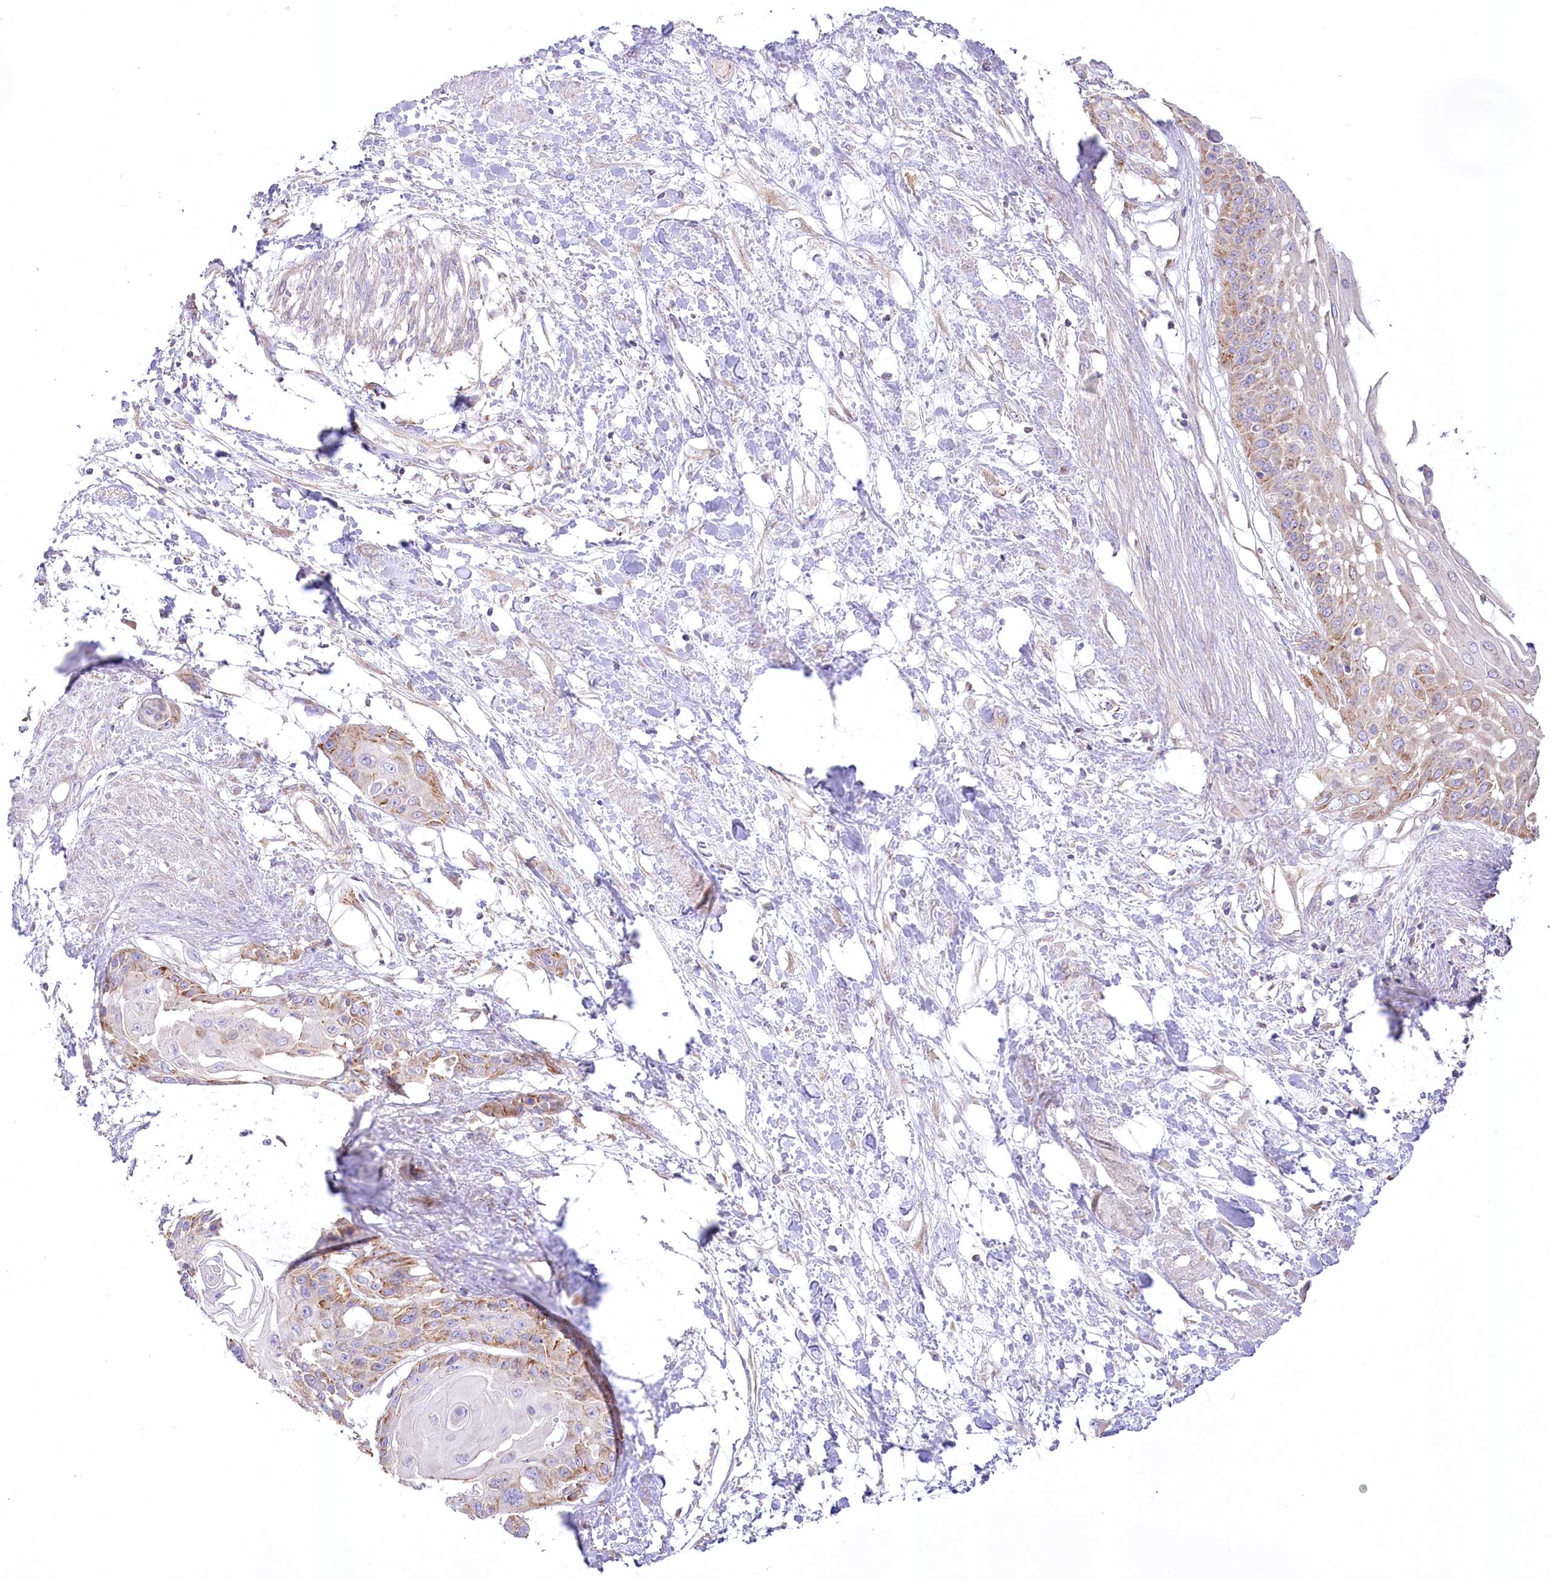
{"staining": {"intensity": "moderate", "quantity": "<25%", "location": "cytoplasmic/membranous"}, "tissue": "cervical cancer", "cell_type": "Tumor cells", "image_type": "cancer", "snomed": [{"axis": "morphology", "description": "Squamous cell carcinoma, NOS"}, {"axis": "topography", "description": "Cervix"}], "caption": "This micrograph displays immunohistochemistry (IHC) staining of human squamous cell carcinoma (cervical), with low moderate cytoplasmic/membranous positivity in approximately <25% of tumor cells.", "gene": "FAM216A", "patient": {"sex": "female", "age": 57}}